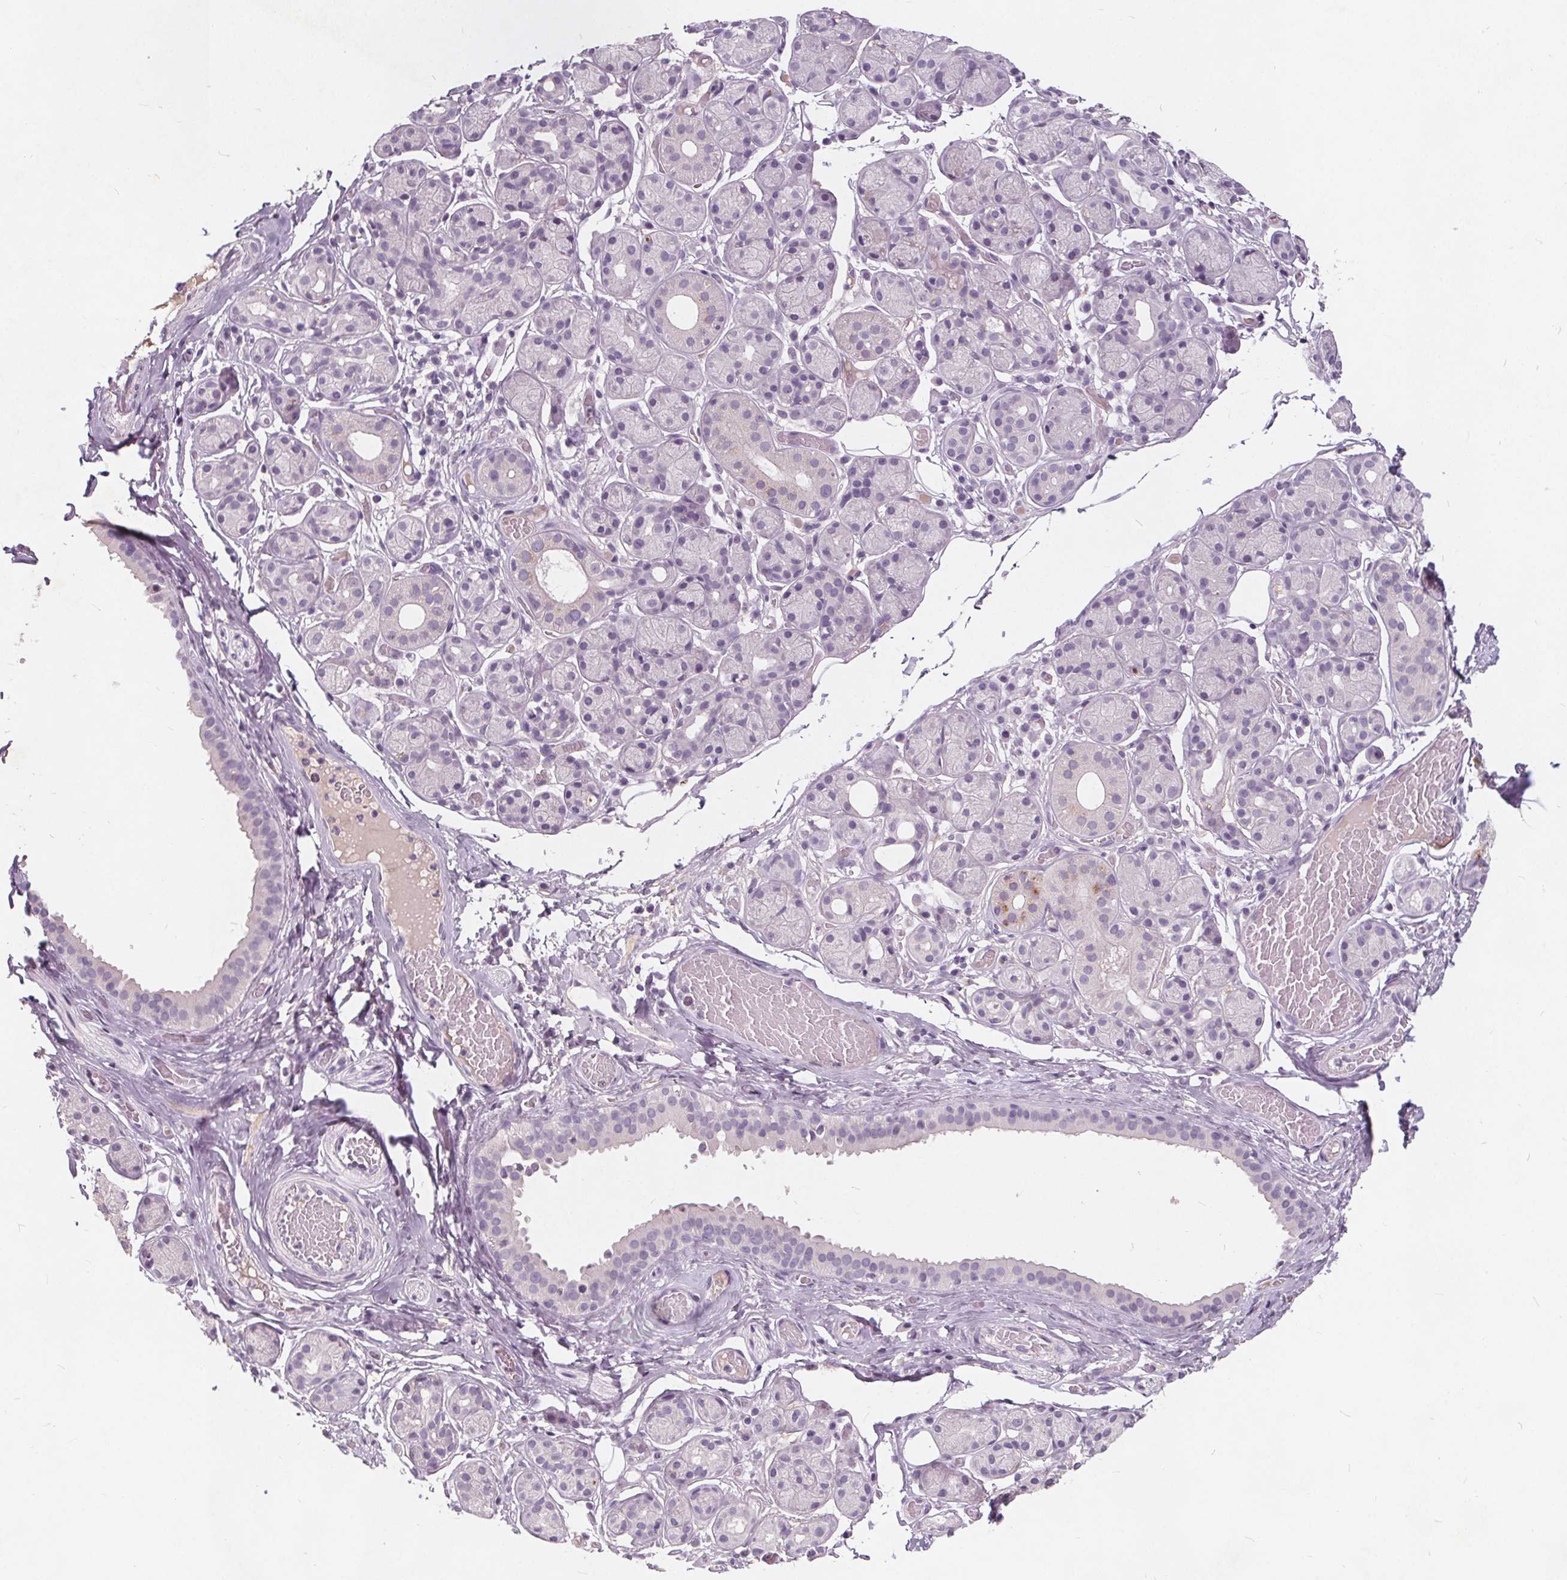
{"staining": {"intensity": "moderate", "quantity": "<25%", "location": "cytoplasmic/membranous"}, "tissue": "salivary gland", "cell_type": "Glandular cells", "image_type": "normal", "snomed": [{"axis": "morphology", "description": "Normal tissue, NOS"}, {"axis": "topography", "description": "Salivary gland"}, {"axis": "topography", "description": "Peripheral nerve tissue"}], "caption": "Brown immunohistochemical staining in unremarkable human salivary gland shows moderate cytoplasmic/membranous expression in approximately <25% of glandular cells. (IHC, brightfield microscopy, high magnification).", "gene": "PLA2G2E", "patient": {"sex": "male", "age": 71}}